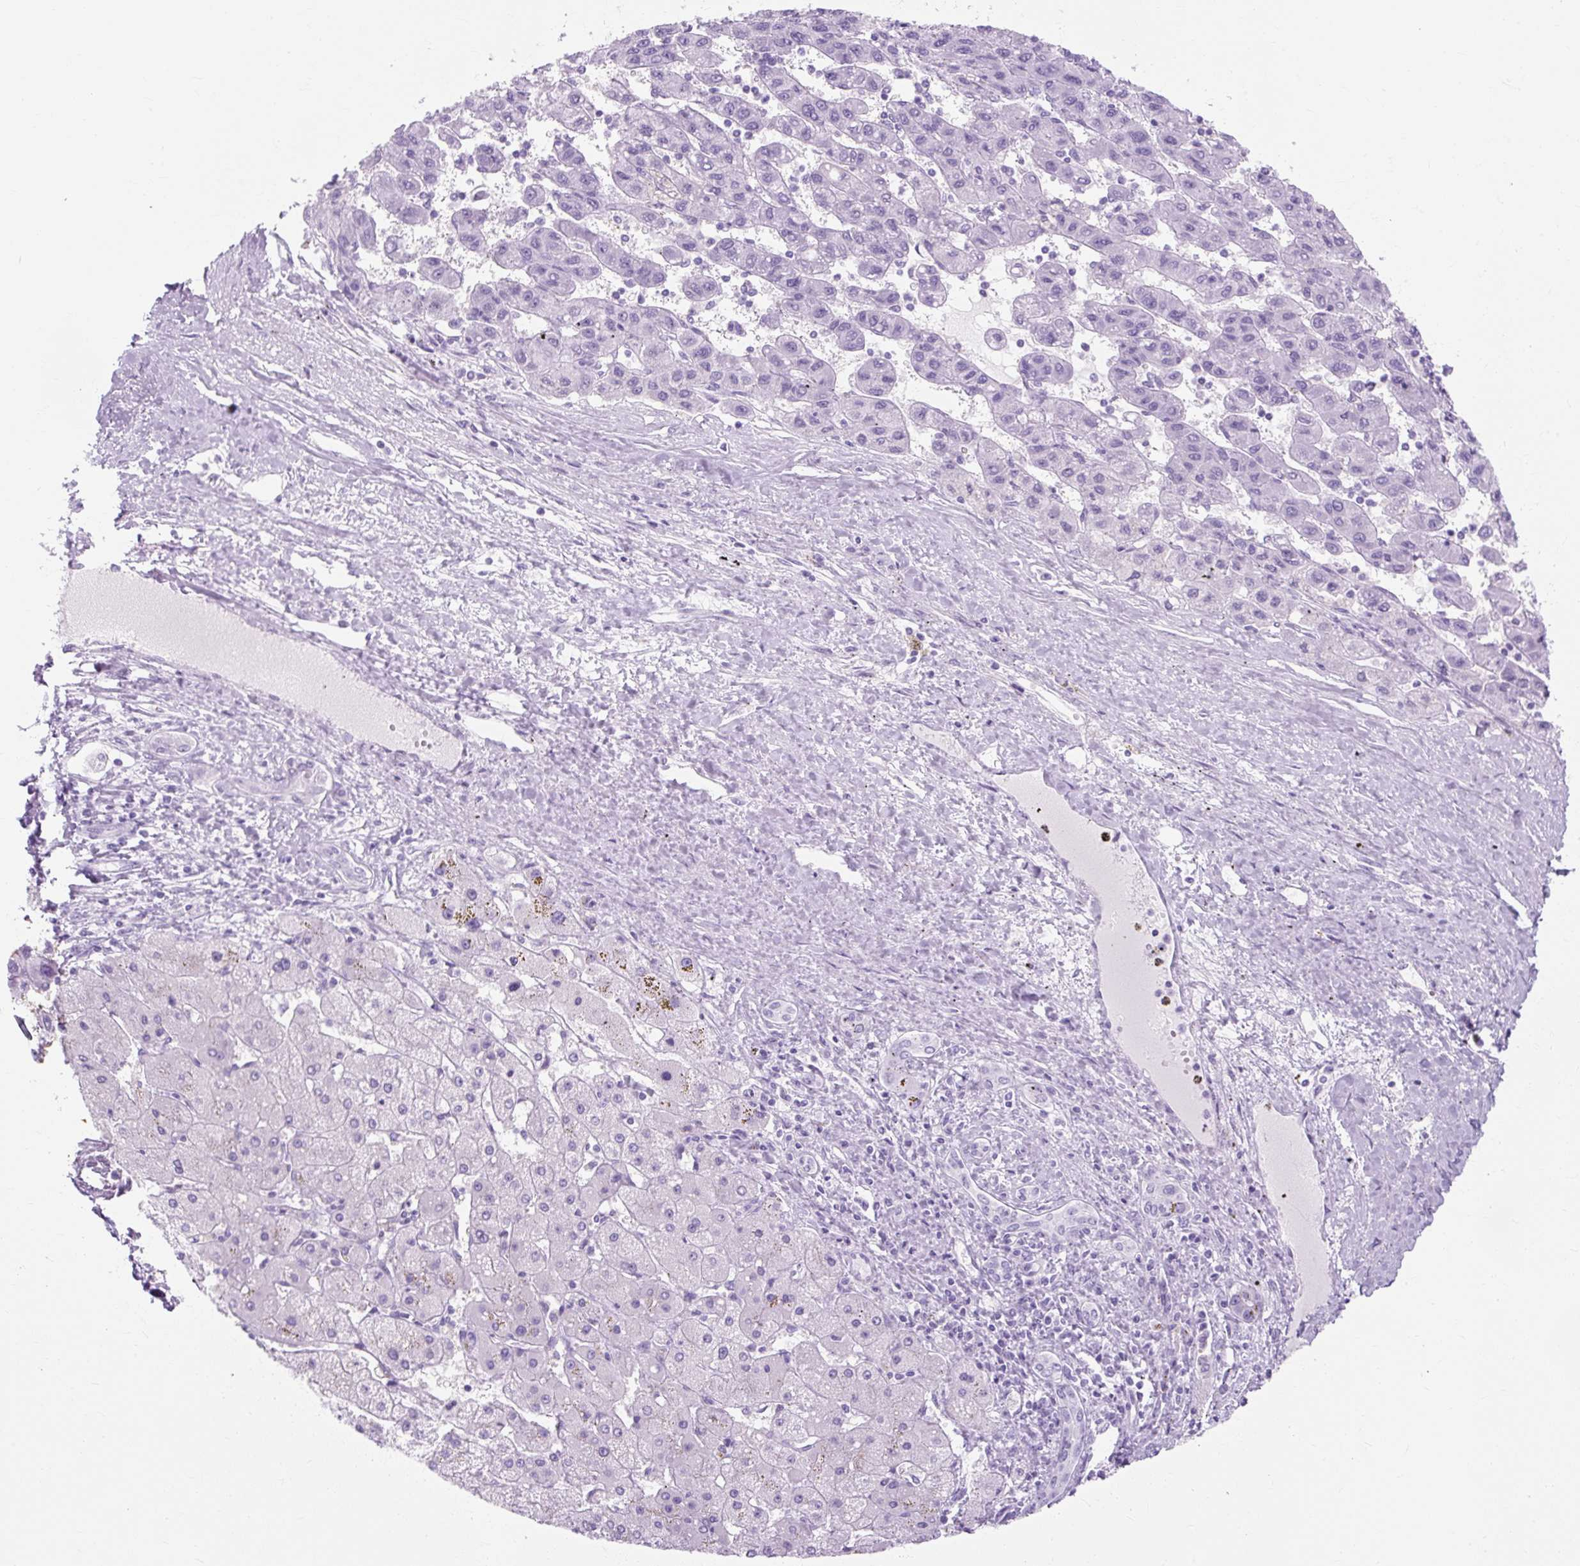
{"staining": {"intensity": "negative", "quantity": "none", "location": "none"}, "tissue": "liver cancer", "cell_type": "Tumor cells", "image_type": "cancer", "snomed": [{"axis": "morphology", "description": "Carcinoma, Hepatocellular, NOS"}, {"axis": "topography", "description": "Liver"}], "caption": "High power microscopy image of an immunohistochemistry (IHC) photomicrograph of liver cancer (hepatocellular carcinoma), revealing no significant positivity in tumor cells.", "gene": "TMEM89", "patient": {"sex": "female", "age": 82}}